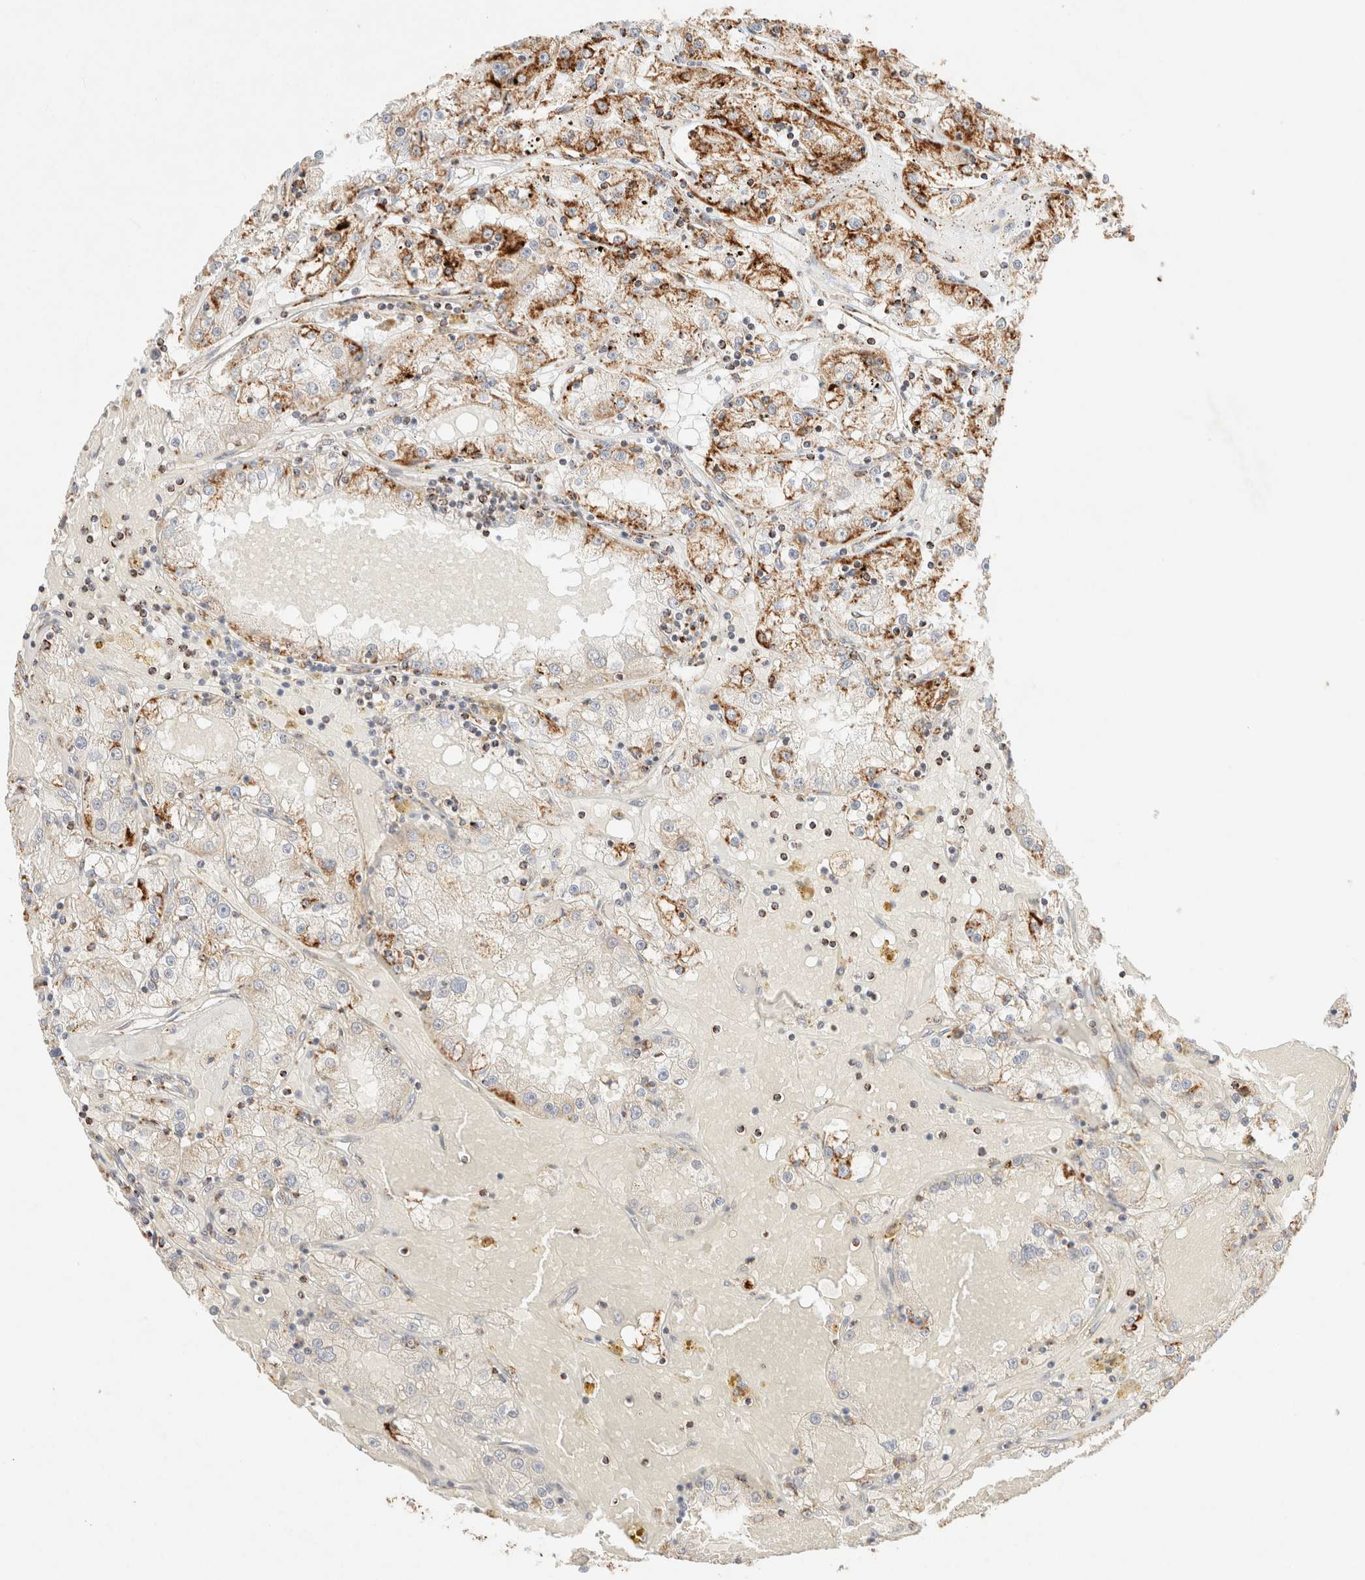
{"staining": {"intensity": "strong", "quantity": "25%-75%", "location": "cytoplasmic/membranous"}, "tissue": "renal cancer", "cell_type": "Tumor cells", "image_type": "cancer", "snomed": [{"axis": "morphology", "description": "Adenocarcinoma, NOS"}, {"axis": "topography", "description": "Kidney"}], "caption": "A high-resolution image shows immunohistochemistry staining of renal adenocarcinoma, which demonstrates strong cytoplasmic/membranous staining in approximately 25%-75% of tumor cells.", "gene": "PHB2", "patient": {"sex": "male", "age": 56}}